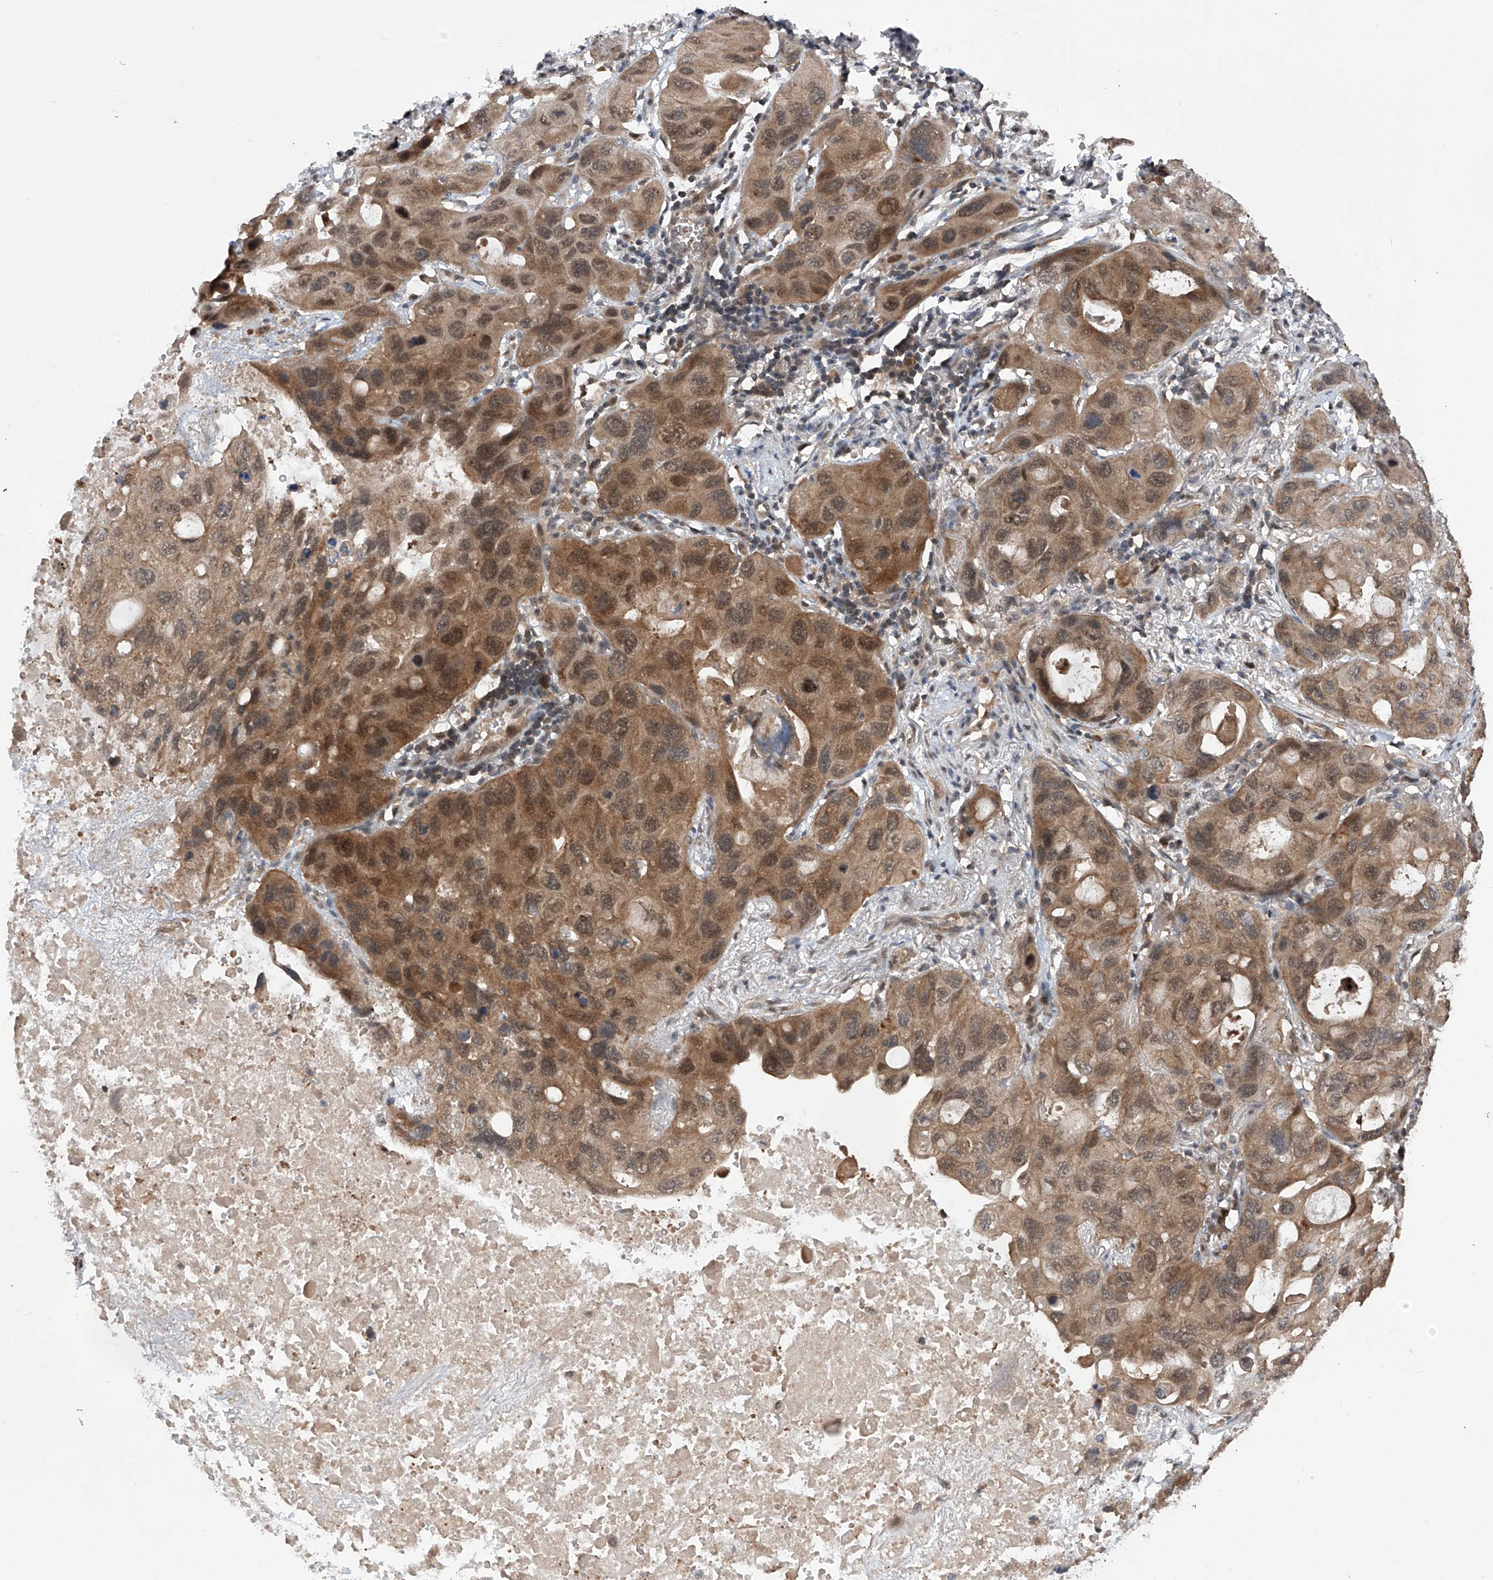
{"staining": {"intensity": "moderate", "quantity": ">75%", "location": "cytoplasmic/membranous,nuclear"}, "tissue": "lung cancer", "cell_type": "Tumor cells", "image_type": "cancer", "snomed": [{"axis": "morphology", "description": "Squamous cell carcinoma, NOS"}, {"axis": "topography", "description": "Lung"}], "caption": "Tumor cells exhibit moderate cytoplasmic/membranous and nuclear expression in approximately >75% of cells in squamous cell carcinoma (lung). (DAB IHC with brightfield microscopy, high magnification).", "gene": "LYSMD4", "patient": {"sex": "female", "age": 73}}